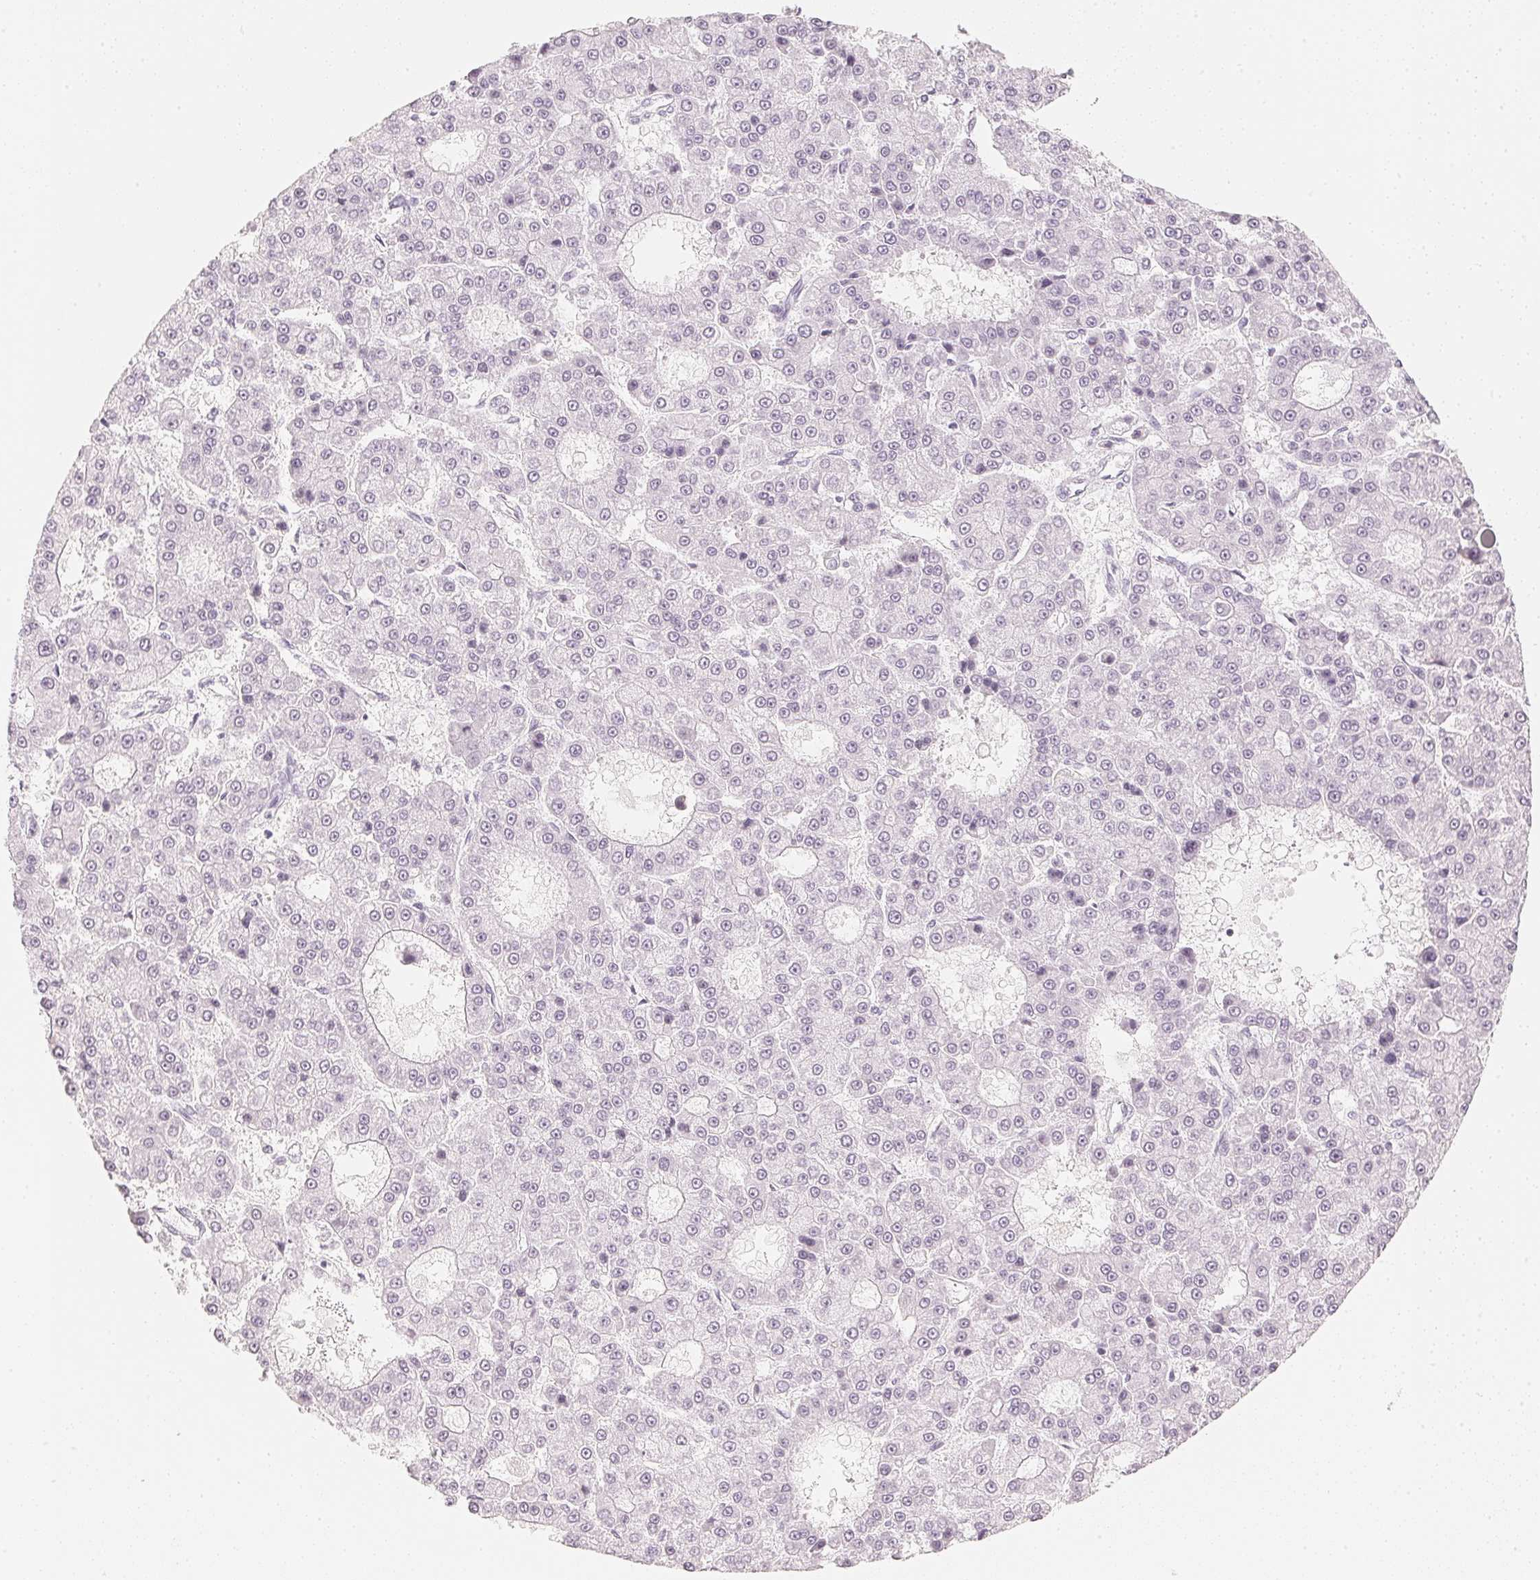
{"staining": {"intensity": "negative", "quantity": "none", "location": "none"}, "tissue": "liver cancer", "cell_type": "Tumor cells", "image_type": "cancer", "snomed": [{"axis": "morphology", "description": "Carcinoma, Hepatocellular, NOS"}, {"axis": "topography", "description": "Liver"}], "caption": "A histopathology image of liver hepatocellular carcinoma stained for a protein demonstrates no brown staining in tumor cells.", "gene": "SLC22A8", "patient": {"sex": "male", "age": 70}}